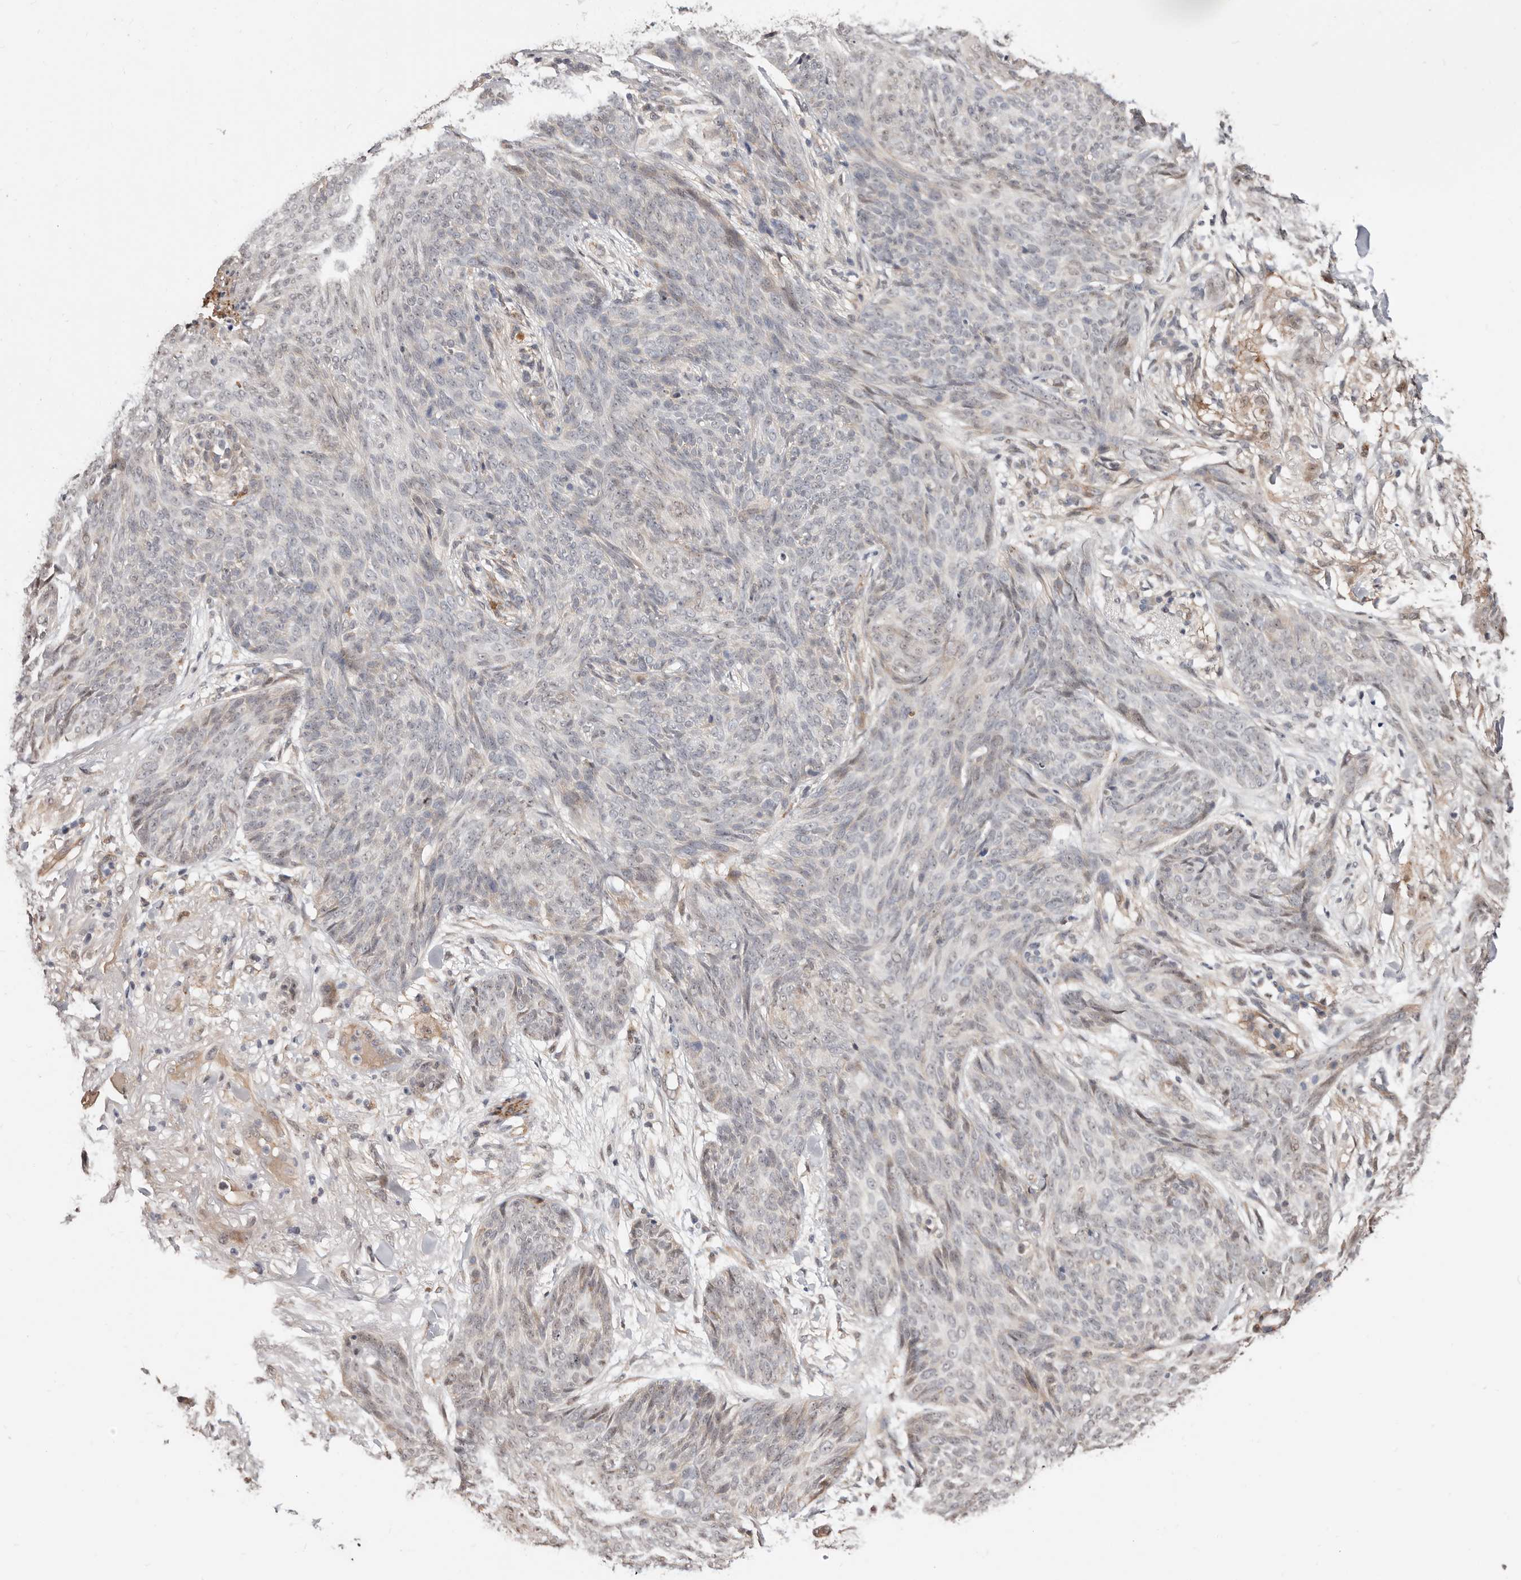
{"staining": {"intensity": "negative", "quantity": "none", "location": "none"}, "tissue": "skin cancer", "cell_type": "Tumor cells", "image_type": "cancer", "snomed": [{"axis": "morphology", "description": "Basal cell carcinoma"}, {"axis": "topography", "description": "Skin"}], "caption": "Immunohistochemistry (IHC) of basal cell carcinoma (skin) reveals no positivity in tumor cells. Brightfield microscopy of immunohistochemistry (IHC) stained with DAB (brown) and hematoxylin (blue), captured at high magnification.", "gene": "TRIP13", "patient": {"sex": "male", "age": 85}}